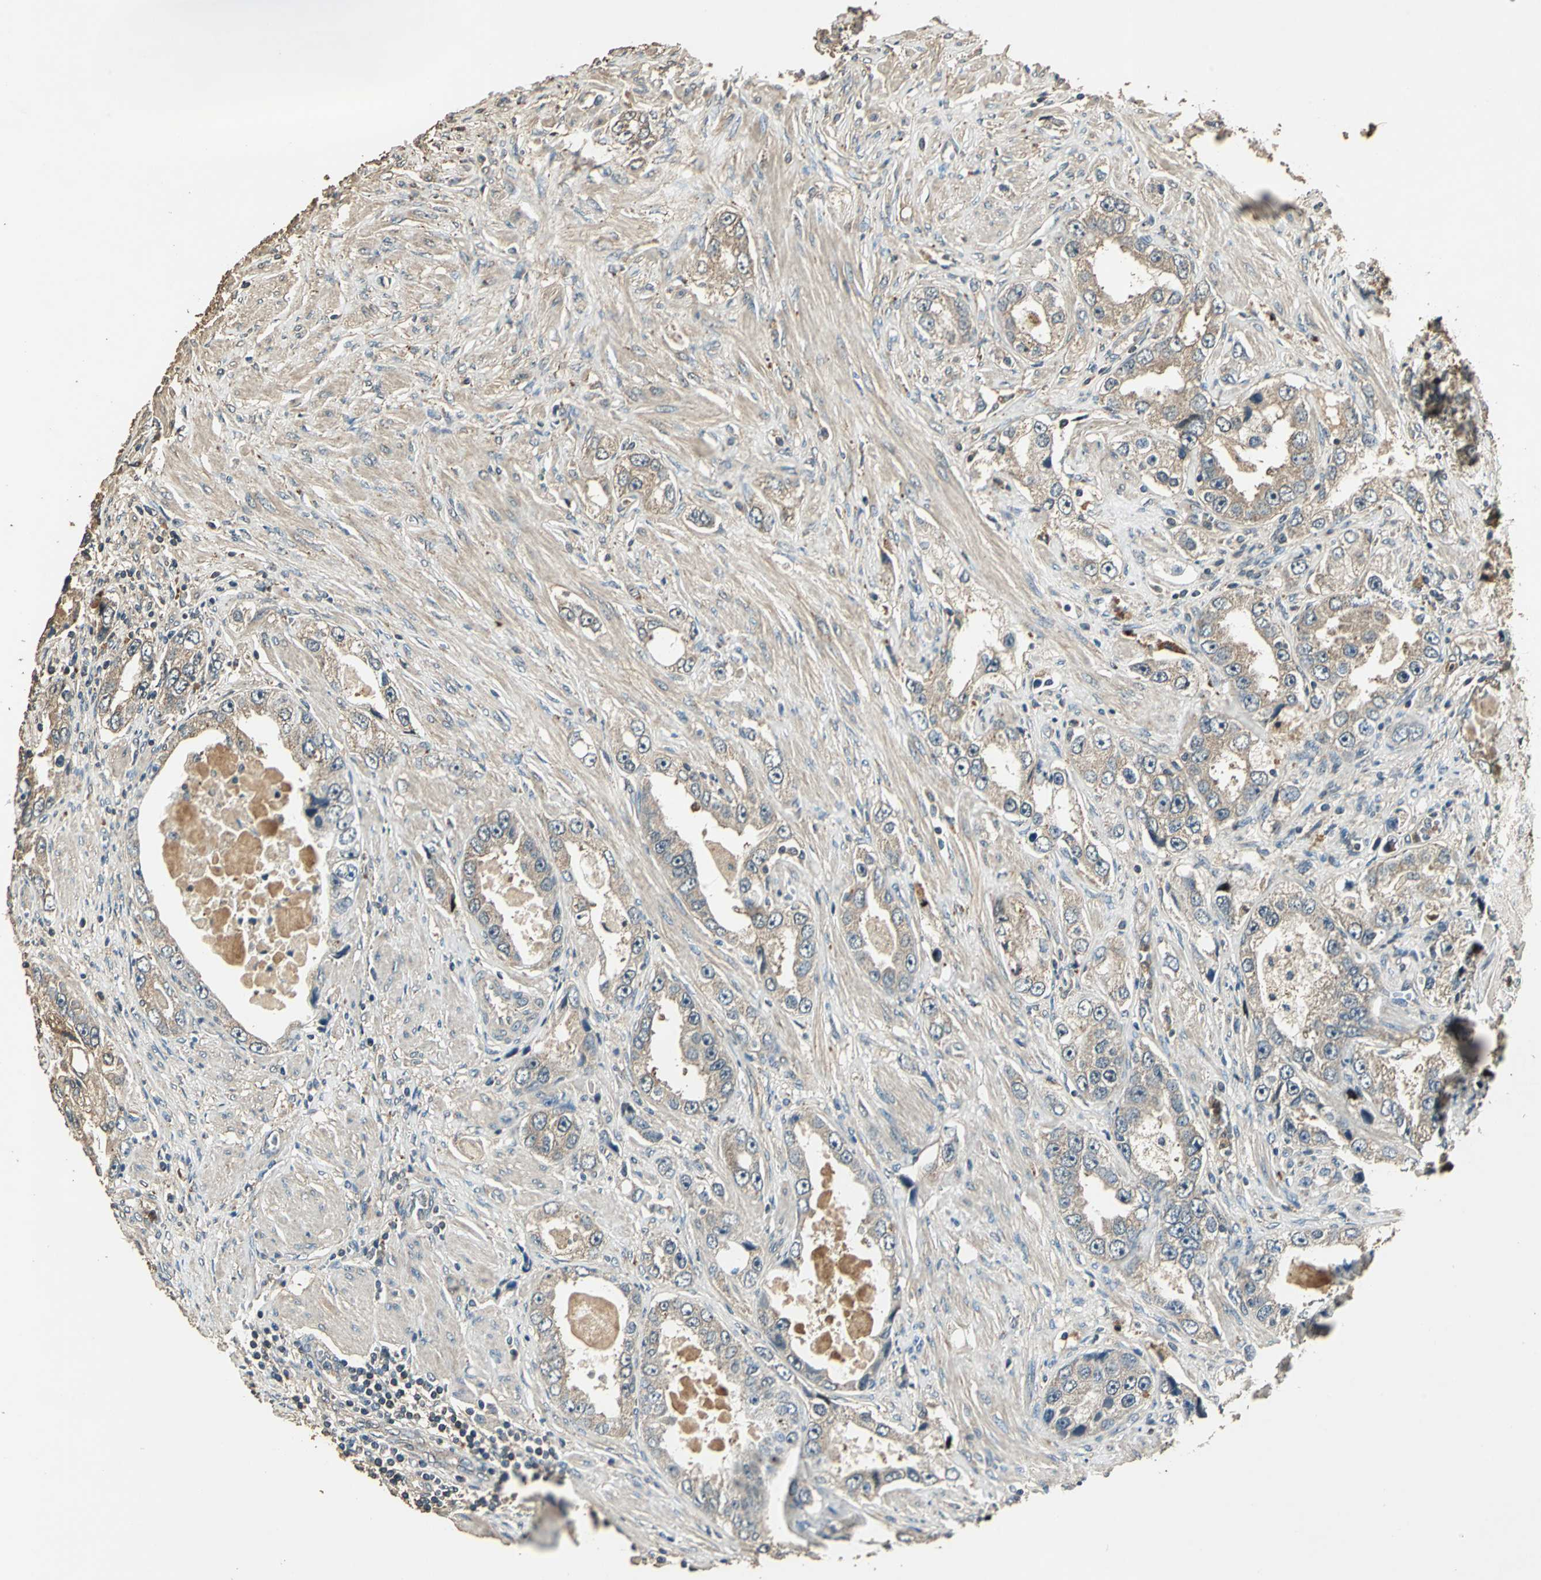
{"staining": {"intensity": "moderate", "quantity": ">75%", "location": "cytoplasmic/membranous"}, "tissue": "prostate cancer", "cell_type": "Tumor cells", "image_type": "cancer", "snomed": [{"axis": "morphology", "description": "Adenocarcinoma, High grade"}, {"axis": "topography", "description": "Prostate"}], "caption": "Tumor cells display medium levels of moderate cytoplasmic/membranous staining in approximately >75% of cells in human prostate cancer.", "gene": "TMPRSS4", "patient": {"sex": "male", "age": 63}}